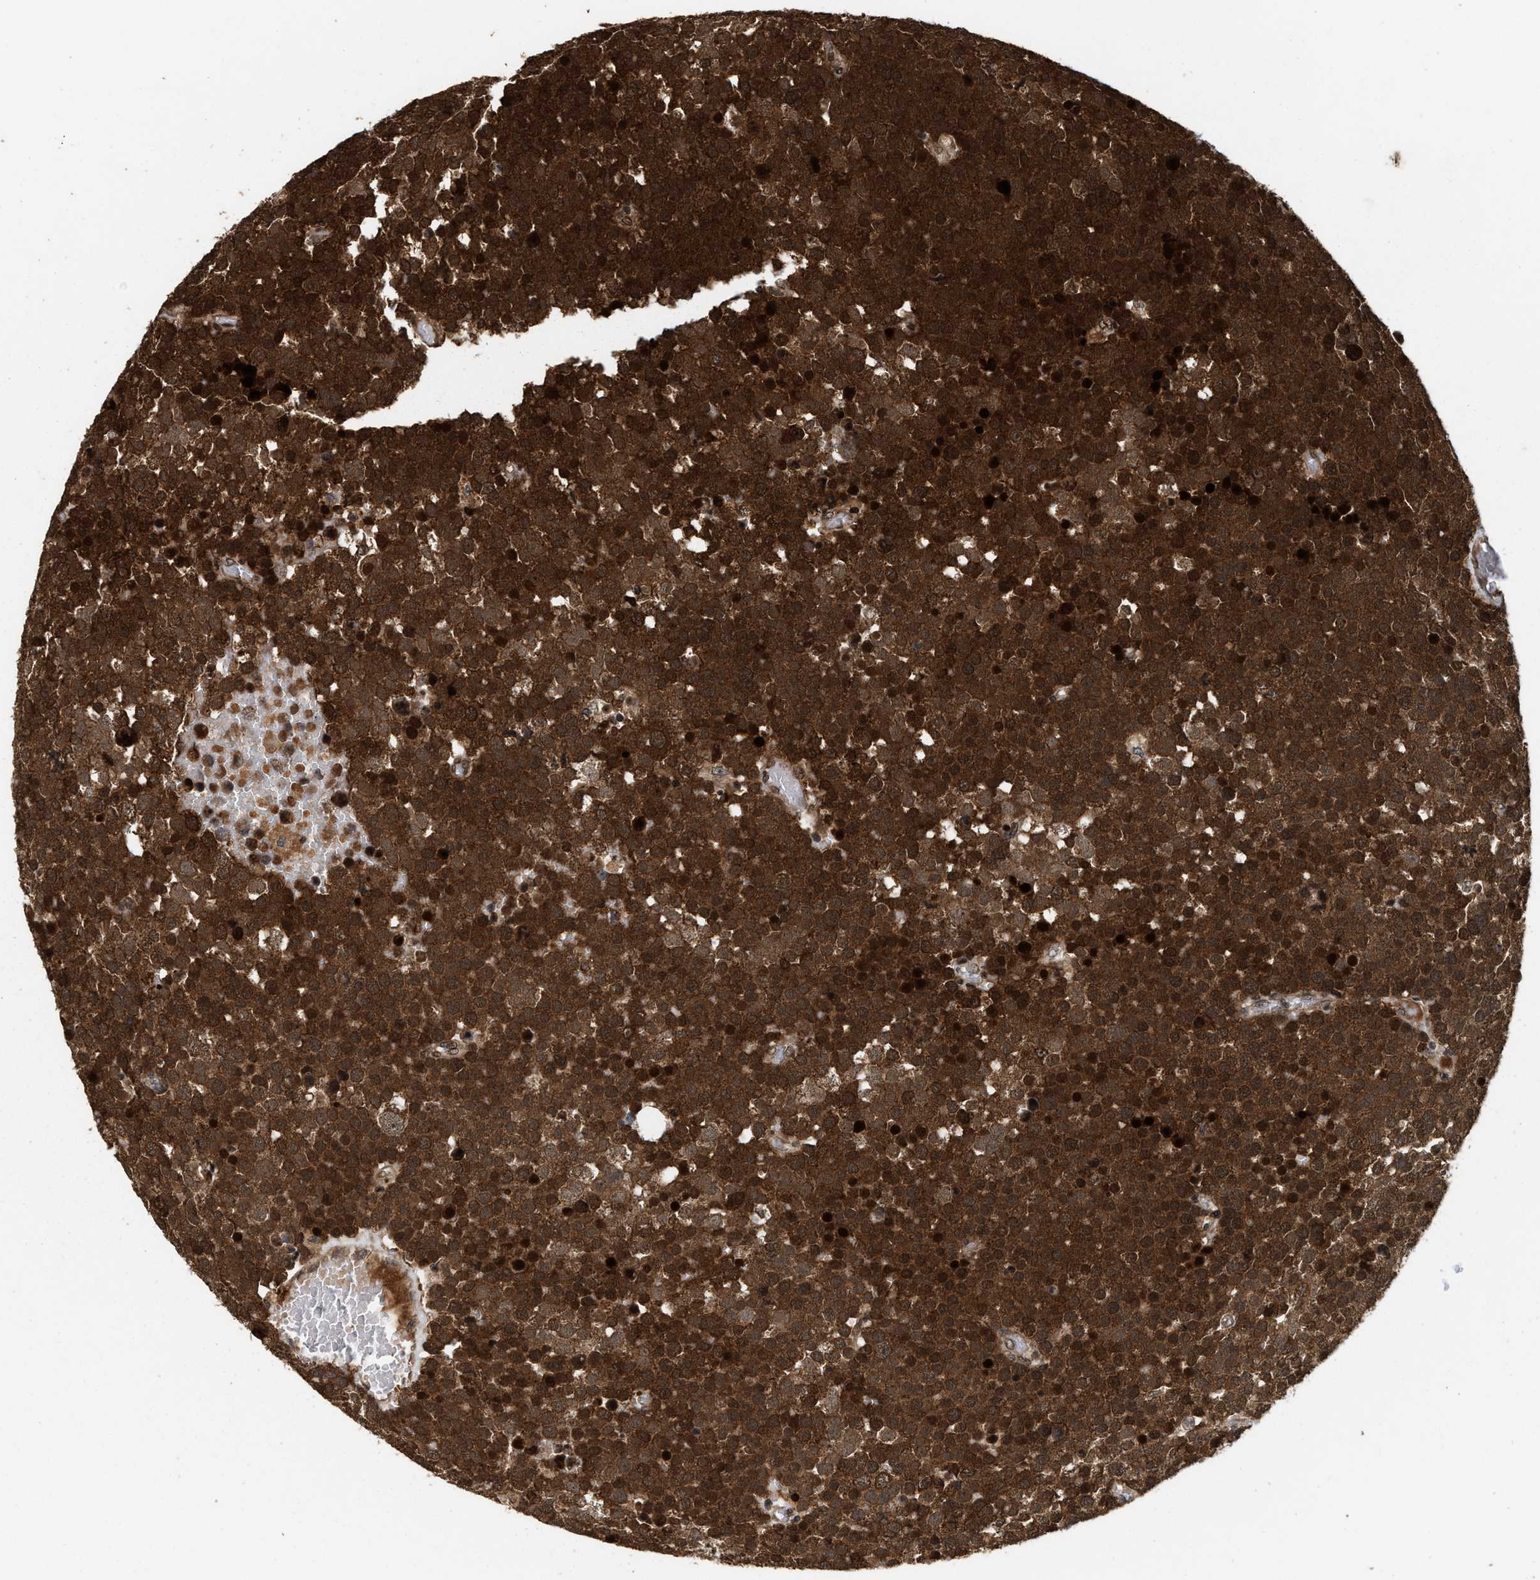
{"staining": {"intensity": "strong", "quantity": ">75%", "location": "cytoplasmic/membranous,nuclear"}, "tissue": "testis cancer", "cell_type": "Tumor cells", "image_type": "cancer", "snomed": [{"axis": "morphology", "description": "Seminoma, NOS"}, {"axis": "topography", "description": "Testis"}], "caption": "Brown immunohistochemical staining in testis cancer (seminoma) displays strong cytoplasmic/membranous and nuclear expression in about >75% of tumor cells.", "gene": "ELP2", "patient": {"sex": "male", "age": 71}}